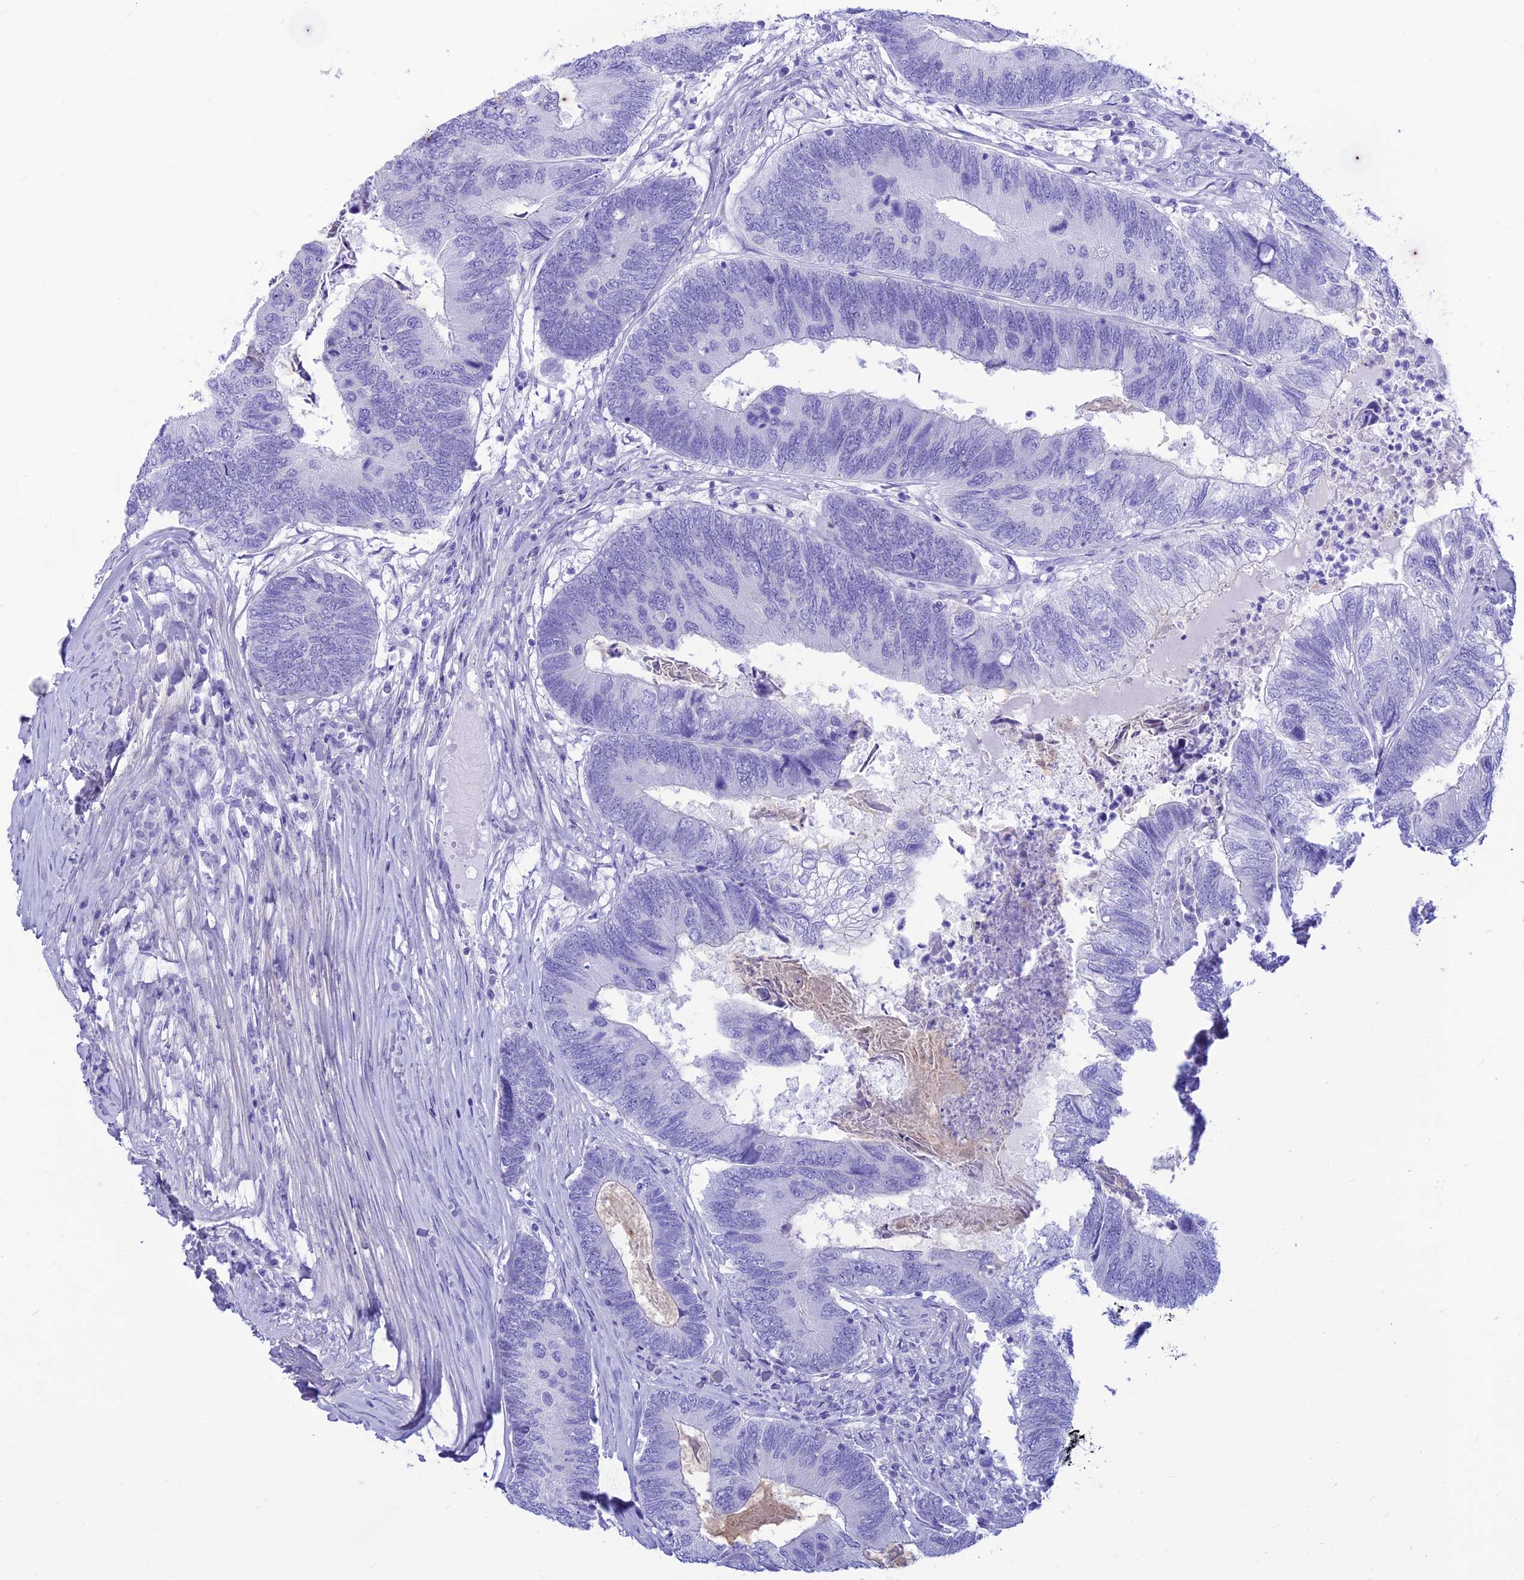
{"staining": {"intensity": "negative", "quantity": "none", "location": "none"}, "tissue": "colorectal cancer", "cell_type": "Tumor cells", "image_type": "cancer", "snomed": [{"axis": "morphology", "description": "Adenocarcinoma, NOS"}, {"axis": "topography", "description": "Colon"}], "caption": "The histopathology image displays no significant expression in tumor cells of colorectal adenocarcinoma.", "gene": "PRNP", "patient": {"sex": "female", "age": 67}}